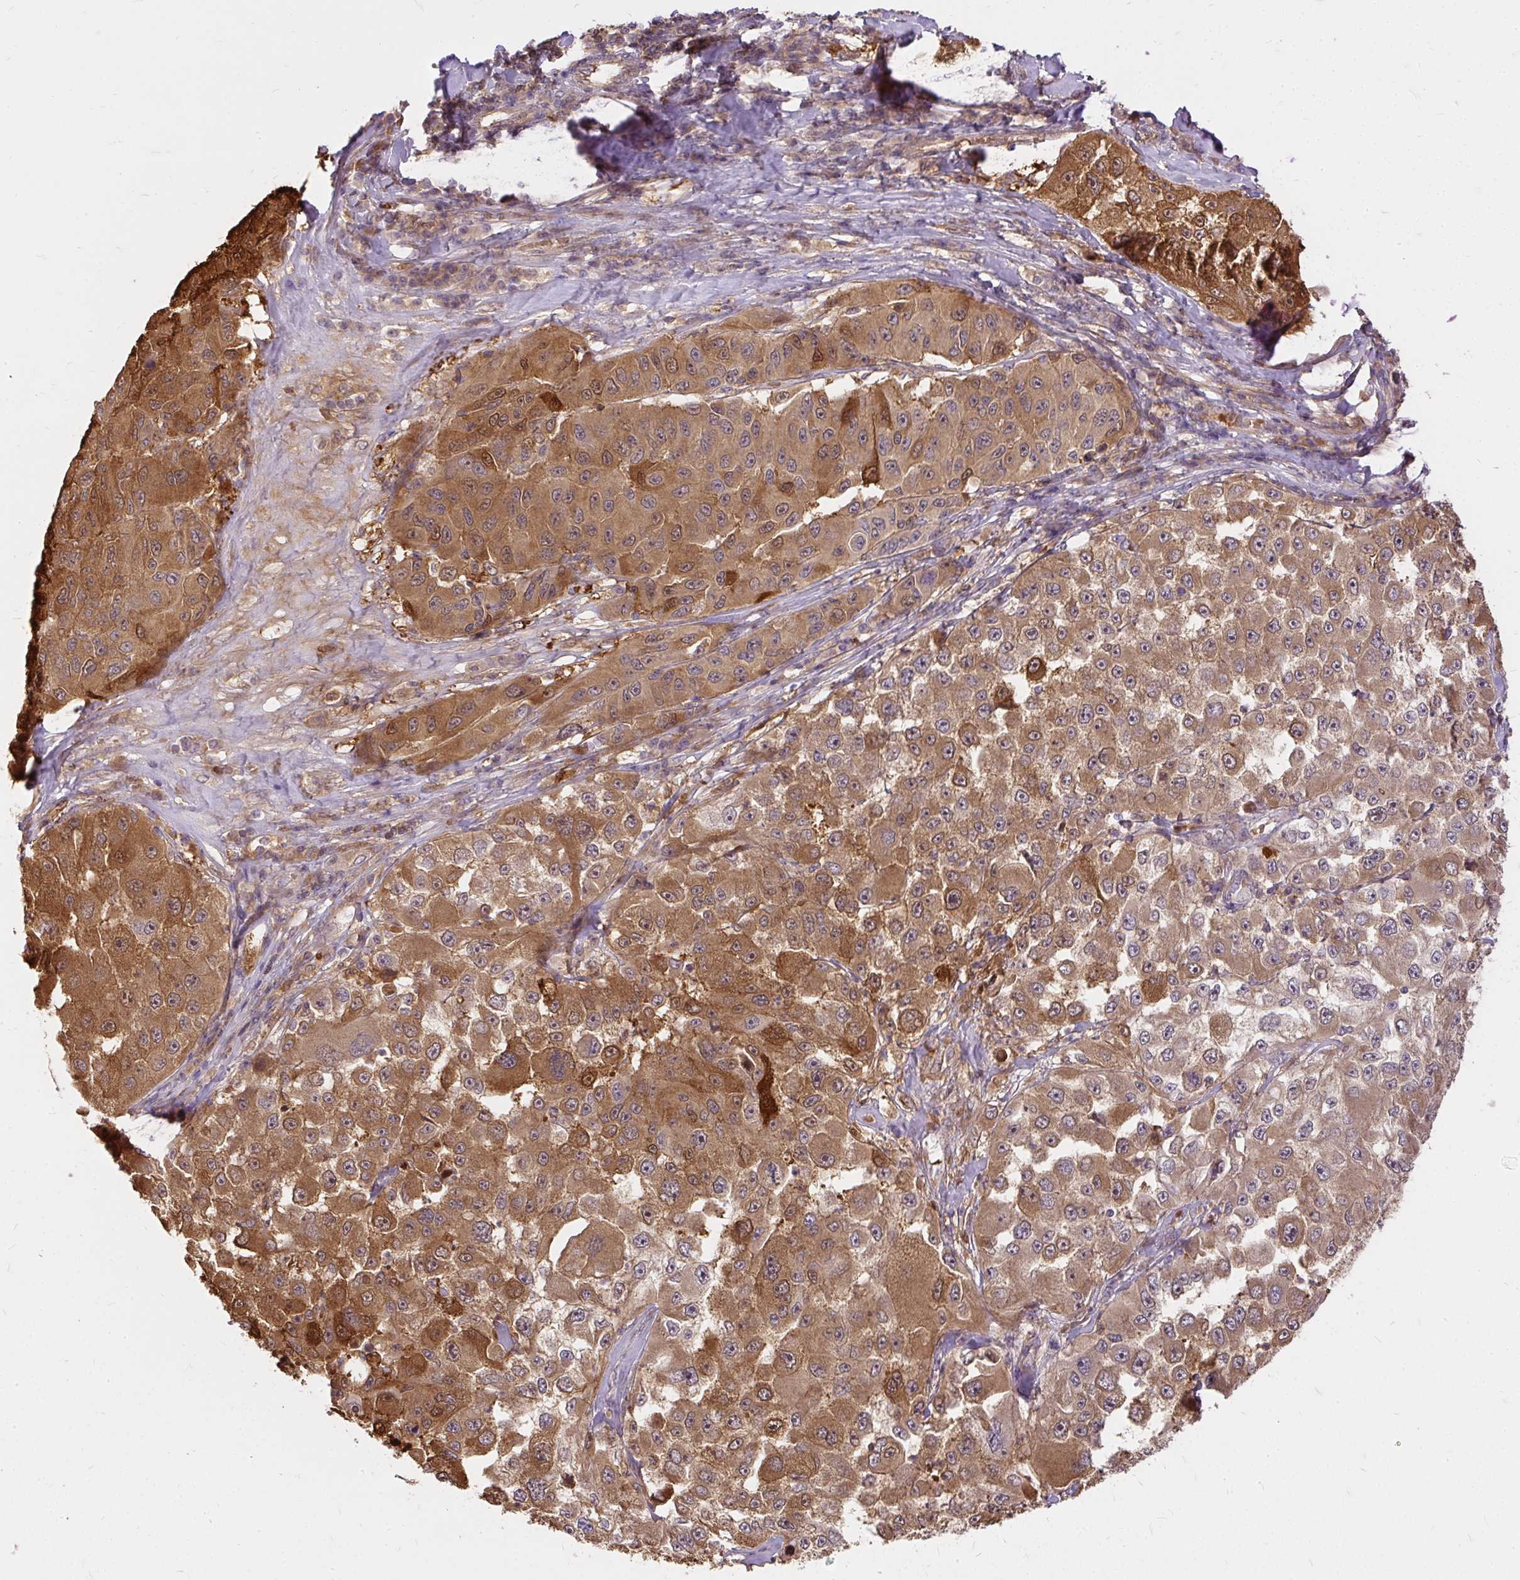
{"staining": {"intensity": "moderate", "quantity": ">75%", "location": "cytoplasmic/membranous"}, "tissue": "melanoma", "cell_type": "Tumor cells", "image_type": "cancer", "snomed": [{"axis": "morphology", "description": "Malignant melanoma, Metastatic site"}, {"axis": "topography", "description": "Lymph node"}], "caption": "A photomicrograph of human malignant melanoma (metastatic site) stained for a protein demonstrates moderate cytoplasmic/membranous brown staining in tumor cells.", "gene": "AP5S1", "patient": {"sex": "male", "age": 62}}